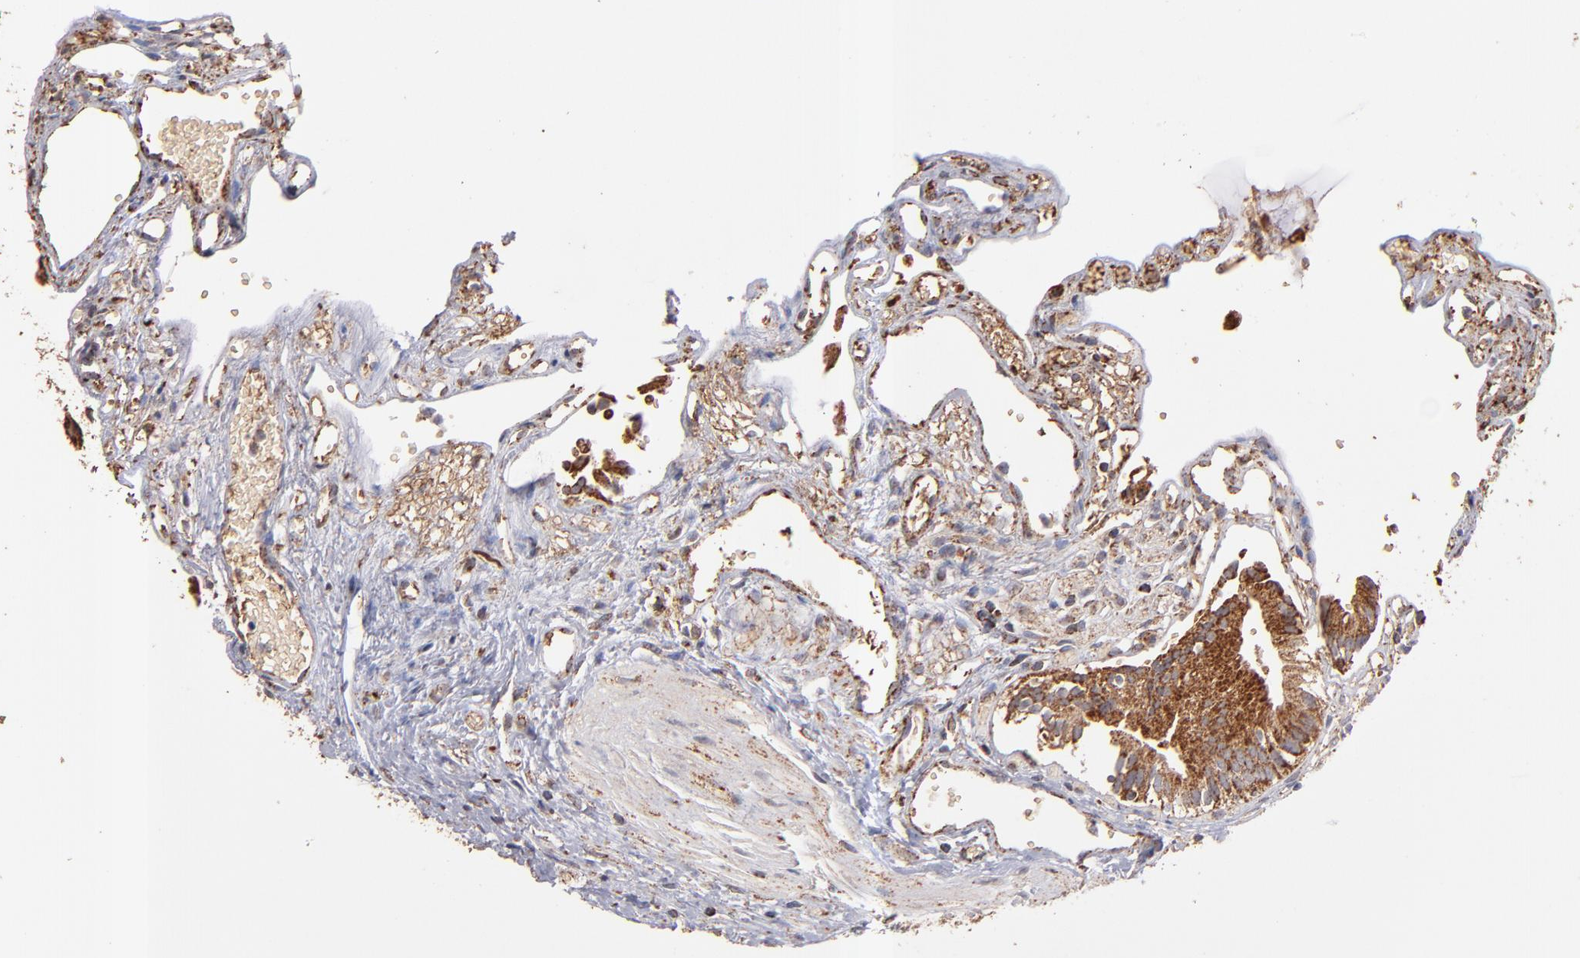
{"staining": {"intensity": "moderate", "quantity": ">75%", "location": "cytoplasmic/membranous"}, "tissue": "gallbladder", "cell_type": "Glandular cells", "image_type": "normal", "snomed": [{"axis": "morphology", "description": "Normal tissue, NOS"}, {"axis": "topography", "description": "Gallbladder"}], "caption": "A high-resolution photomicrograph shows IHC staining of unremarkable gallbladder, which displays moderate cytoplasmic/membranous positivity in about >75% of glandular cells. The protein of interest is stained brown, and the nuclei are stained in blue (DAB (3,3'-diaminobenzidine) IHC with brightfield microscopy, high magnification).", "gene": "DLST", "patient": {"sex": "male", "age": 65}}